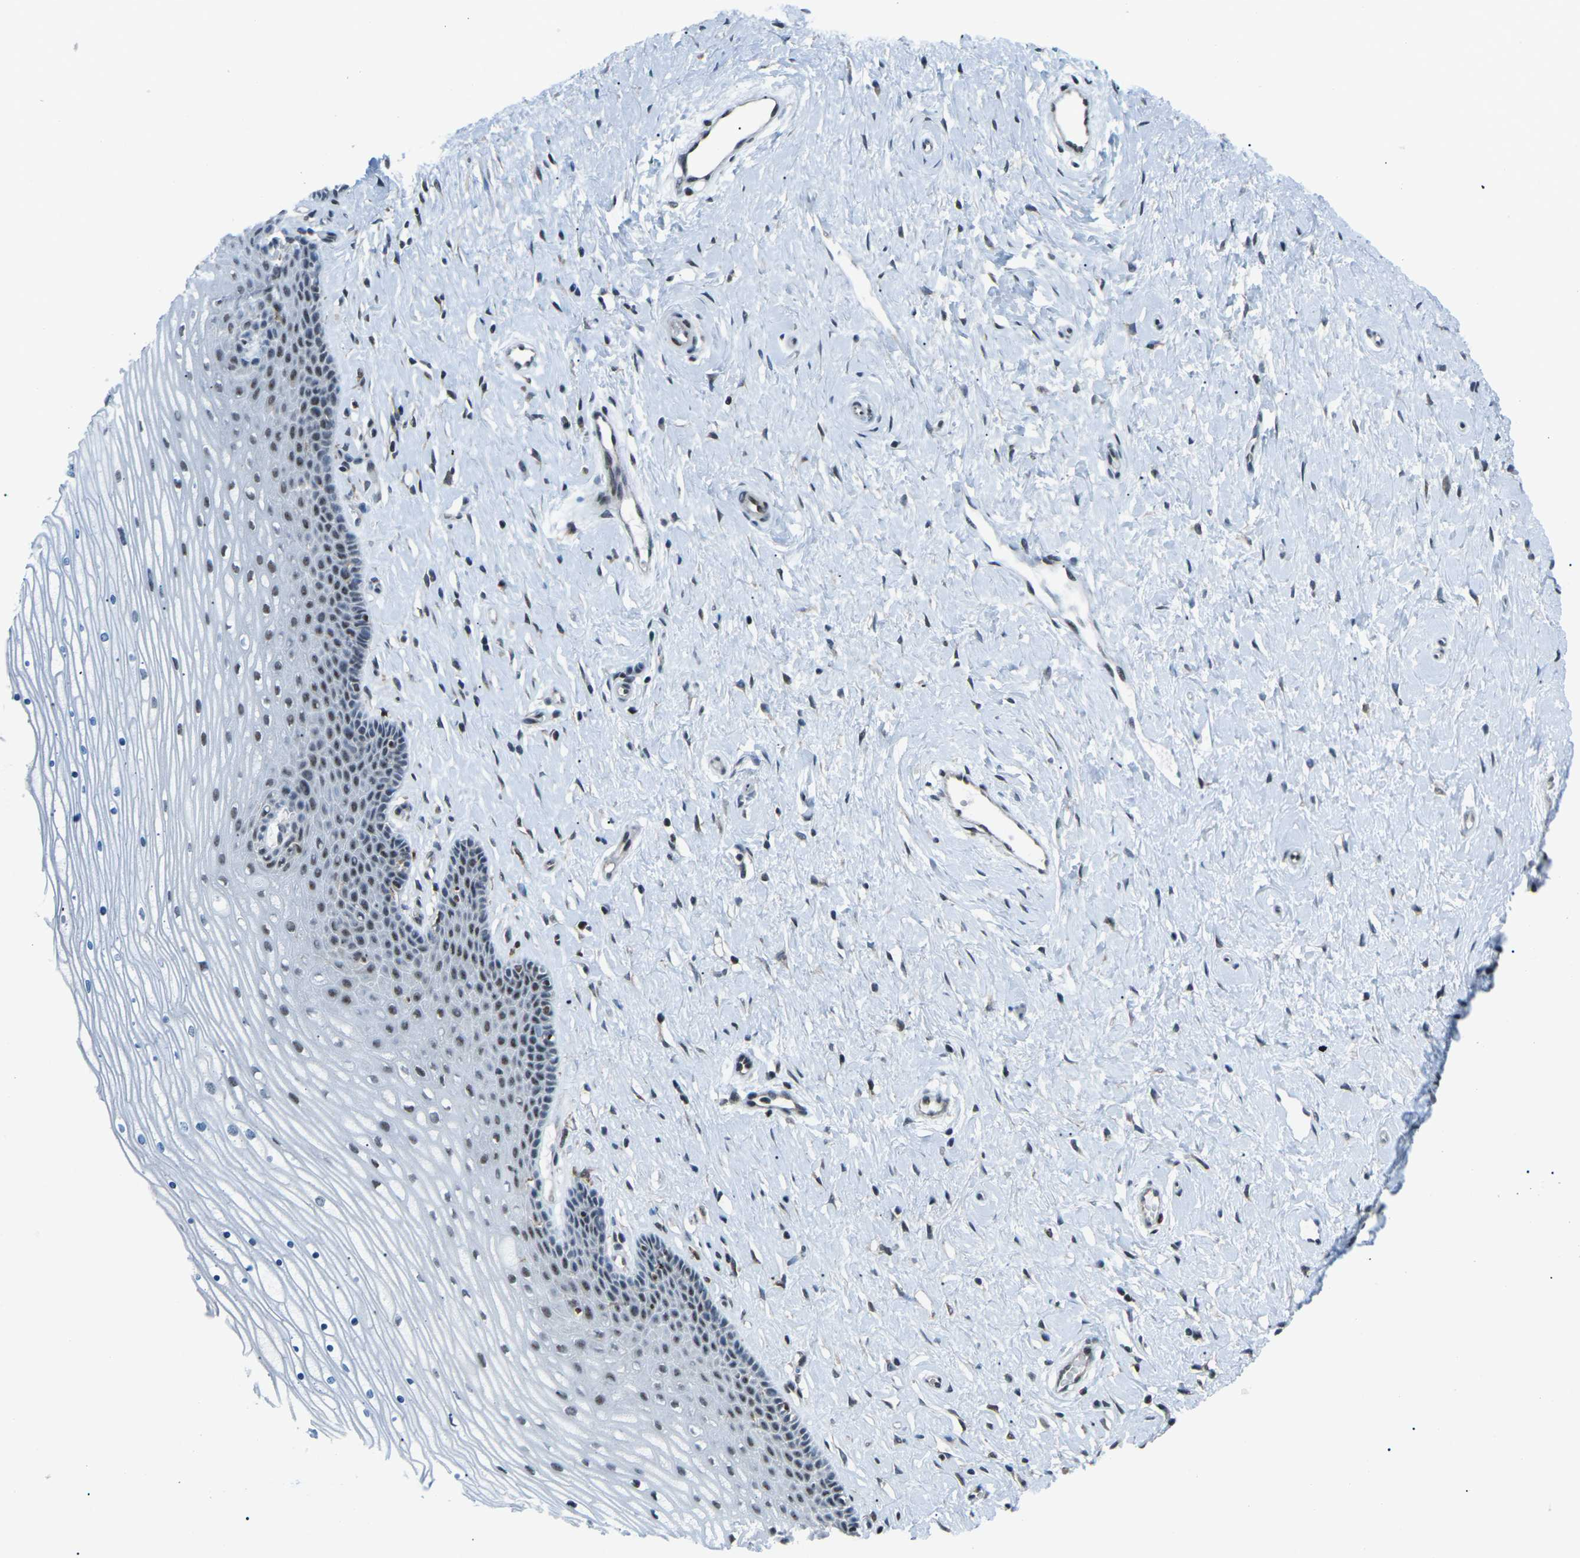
{"staining": {"intensity": "negative", "quantity": "none", "location": "none"}, "tissue": "cervix", "cell_type": "Glandular cells", "image_type": "normal", "snomed": [{"axis": "morphology", "description": "Normal tissue, NOS"}, {"axis": "topography", "description": "Cervix"}], "caption": "IHC photomicrograph of benign cervix: human cervix stained with DAB (3,3'-diaminobenzidine) shows no significant protein positivity in glandular cells.", "gene": "MBNL1", "patient": {"sex": "female", "age": 39}}